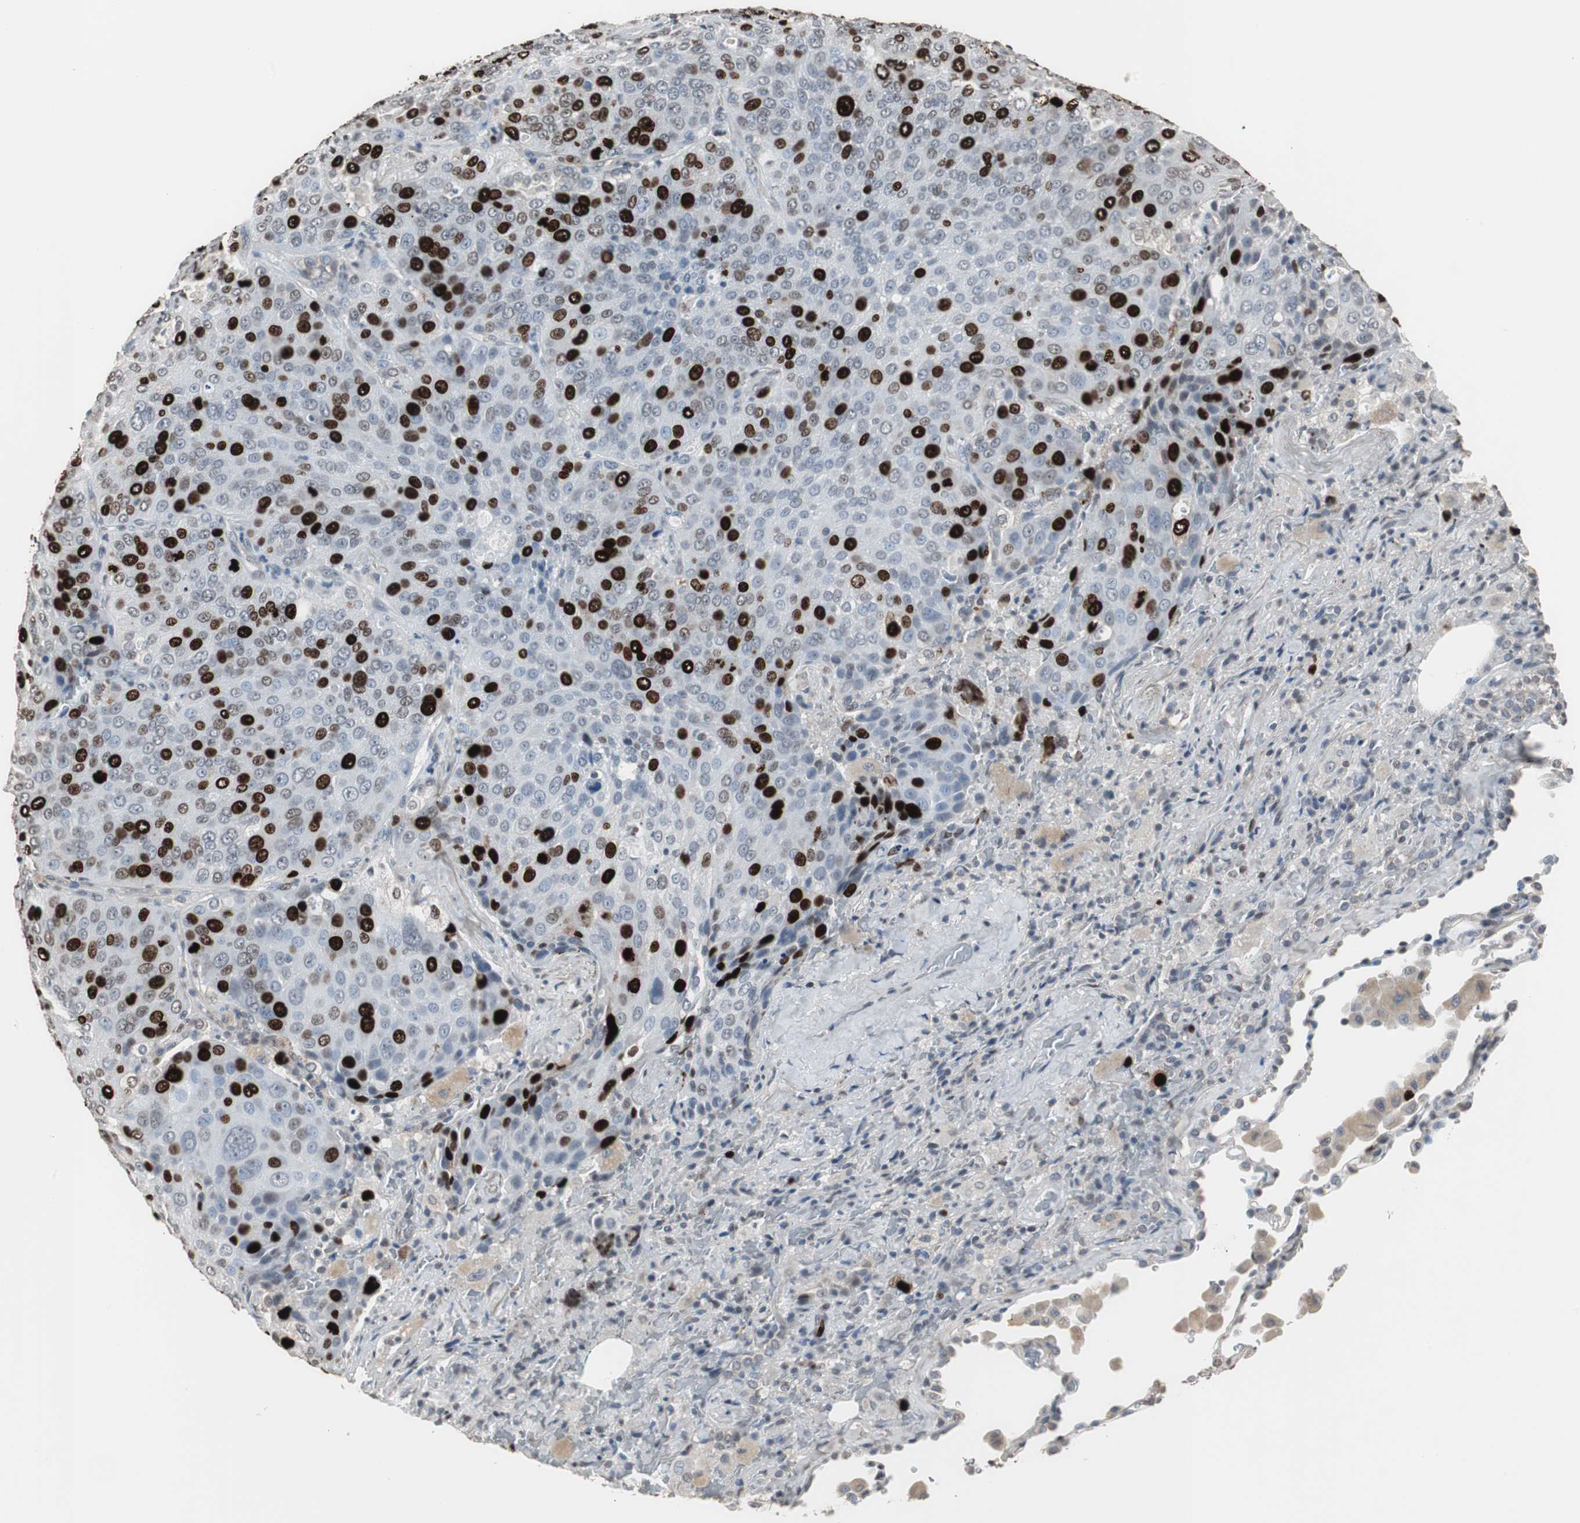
{"staining": {"intensity": "strong", "quantity": "25%-75%", "location": "nuclear"}, "tissue": "lung cancer", "cell_type": "Tumor cells", "image_type": "cancer", "snomed": [{"axis": "morphology", "description": "Squamous cell carcinoma, NOS"}, {"axis": "topography", "description": "Lung"}], "caption": "Protein expression analysis of human lung cancer reveals strong nuclear staining in approximately 25%-75% of tumor cells. Nuclei are stained in blue.", "gene": "TOP2A", "patient": {"sex": "male", "age": 54}}